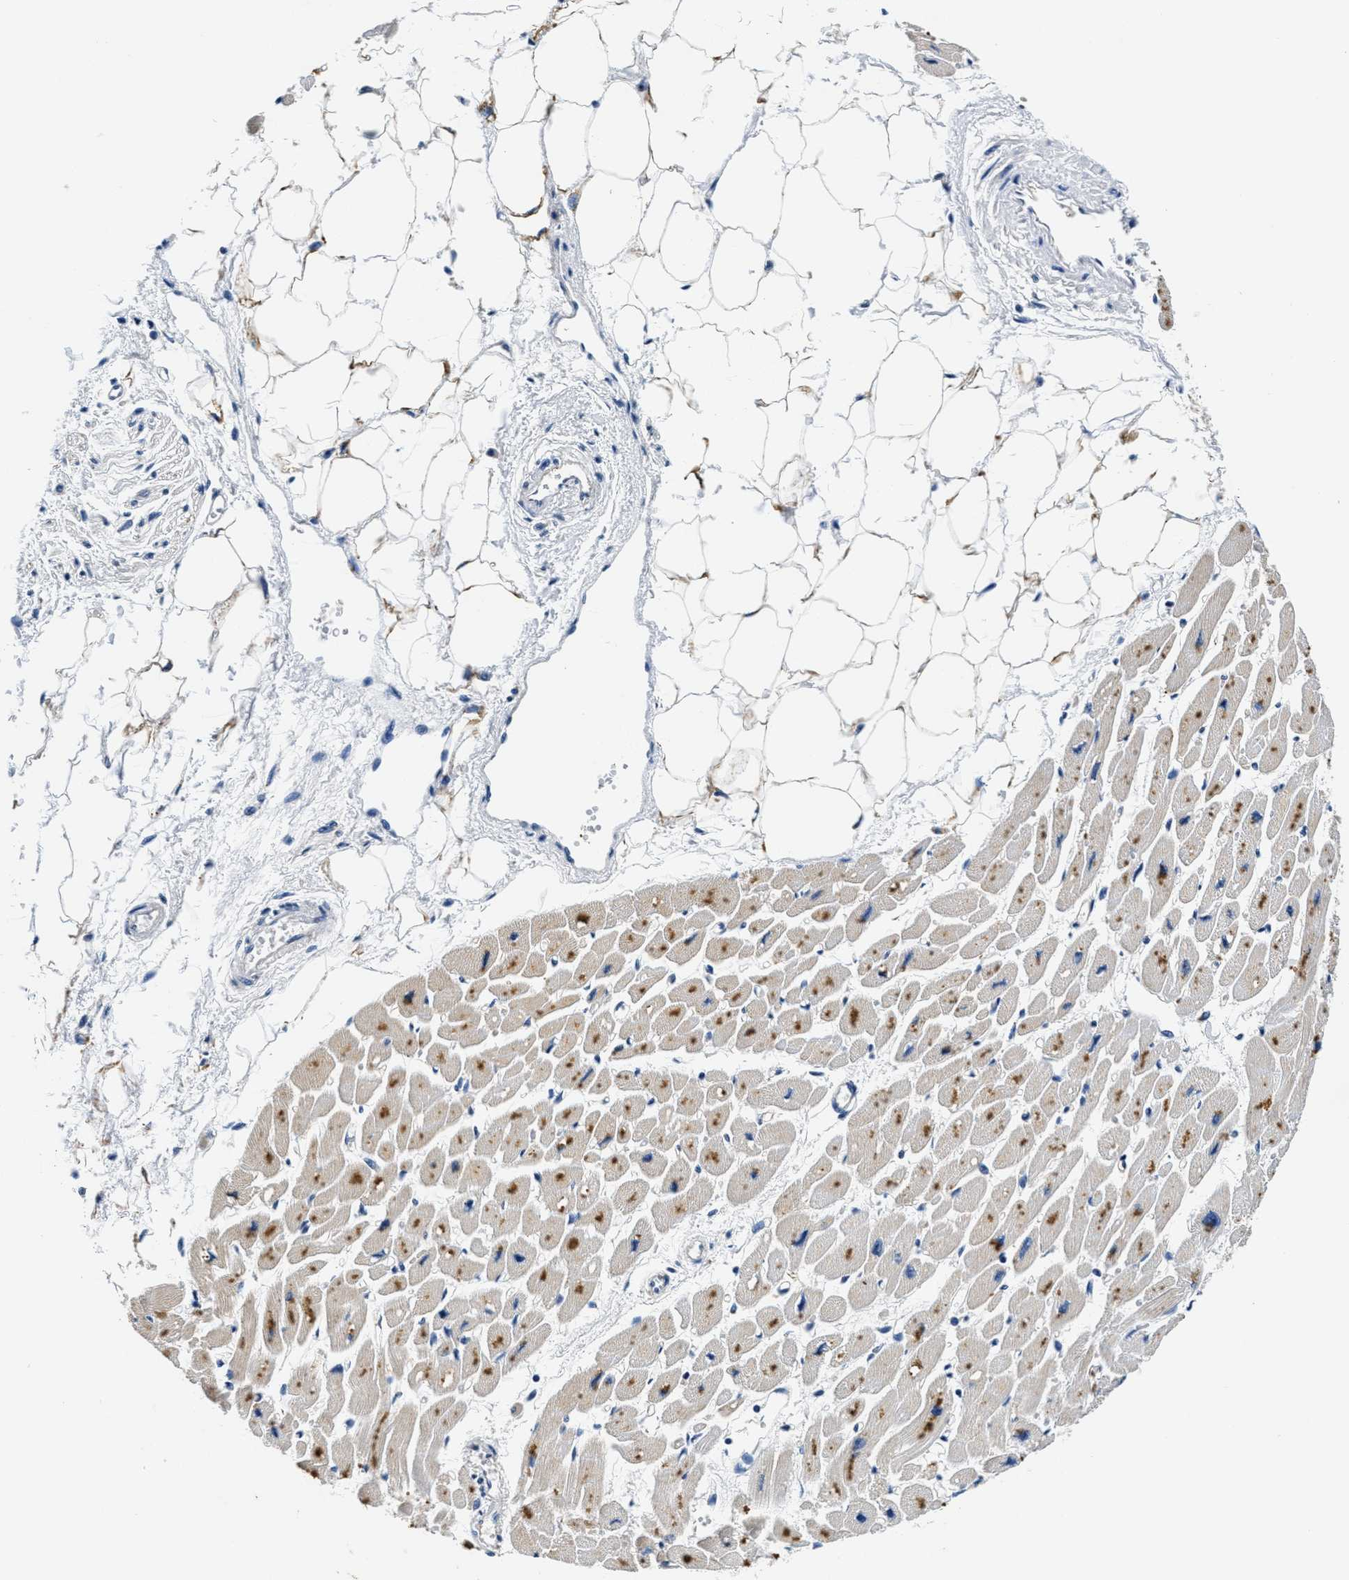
{"staining": {"intensity": "moderate", "quantity": "<25%", "location": "cytoplasmic/membranous"}, "tissue": "heart muscle", "cell_type": "Cardiomyocytes", "image_type": "normal", "snomed": [{"axis": "morphology", "description": "Normal tissue, NOS"}, {"axis": "topography", "description": "Heart"}], "caption": "This histopathology image demonstrates benign heart muscle stained with immunohistochemistry (IHC) to label a protein in brown. The cytoplasmic/membranous of cardiomyocytes show moderate positivity for the protein. Nuclei are counter-stained blue.", "gene": "HS3ST2", "patient": {"sex": "female", "age": 54}}